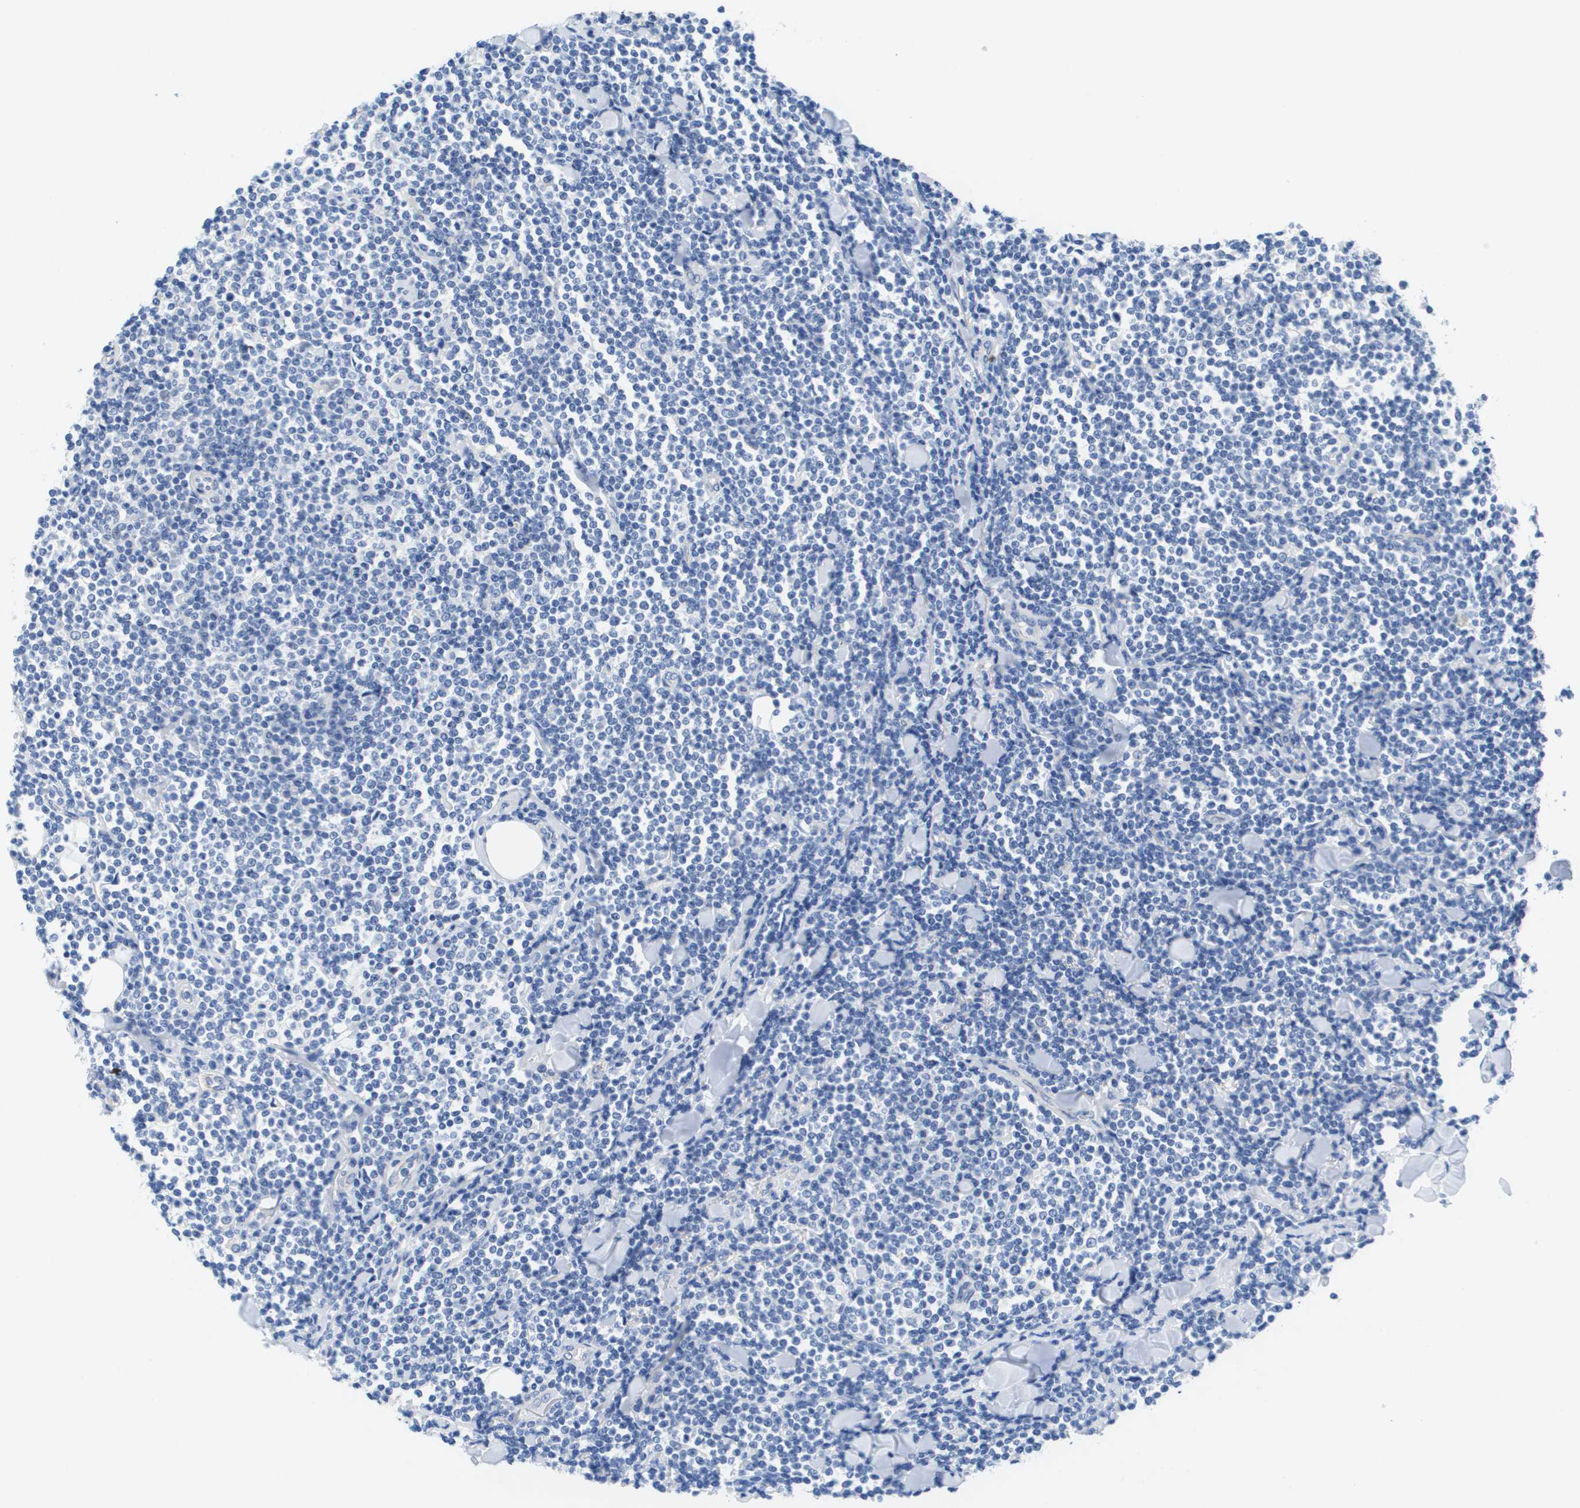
{"staining": {"intensity": "negative", "quantity": "none", "location": "none"}, "tissue": "lymphoma", "cell_type": "Tumor cells", "image_type": "cancer", "snomed": [{"axis": "morphology", "description": "Malignant lymphoma, non-Hodgkin's type, Low grade"}, {"axis": "topography", "description": "Lymph node"}], "caption": "The image displays no staining of tumor cells in low-grade malignant lymphoma, non-Hodgkin's type.", "gene": "APOA1", "patient": {"sex": "male", "age": 83}}